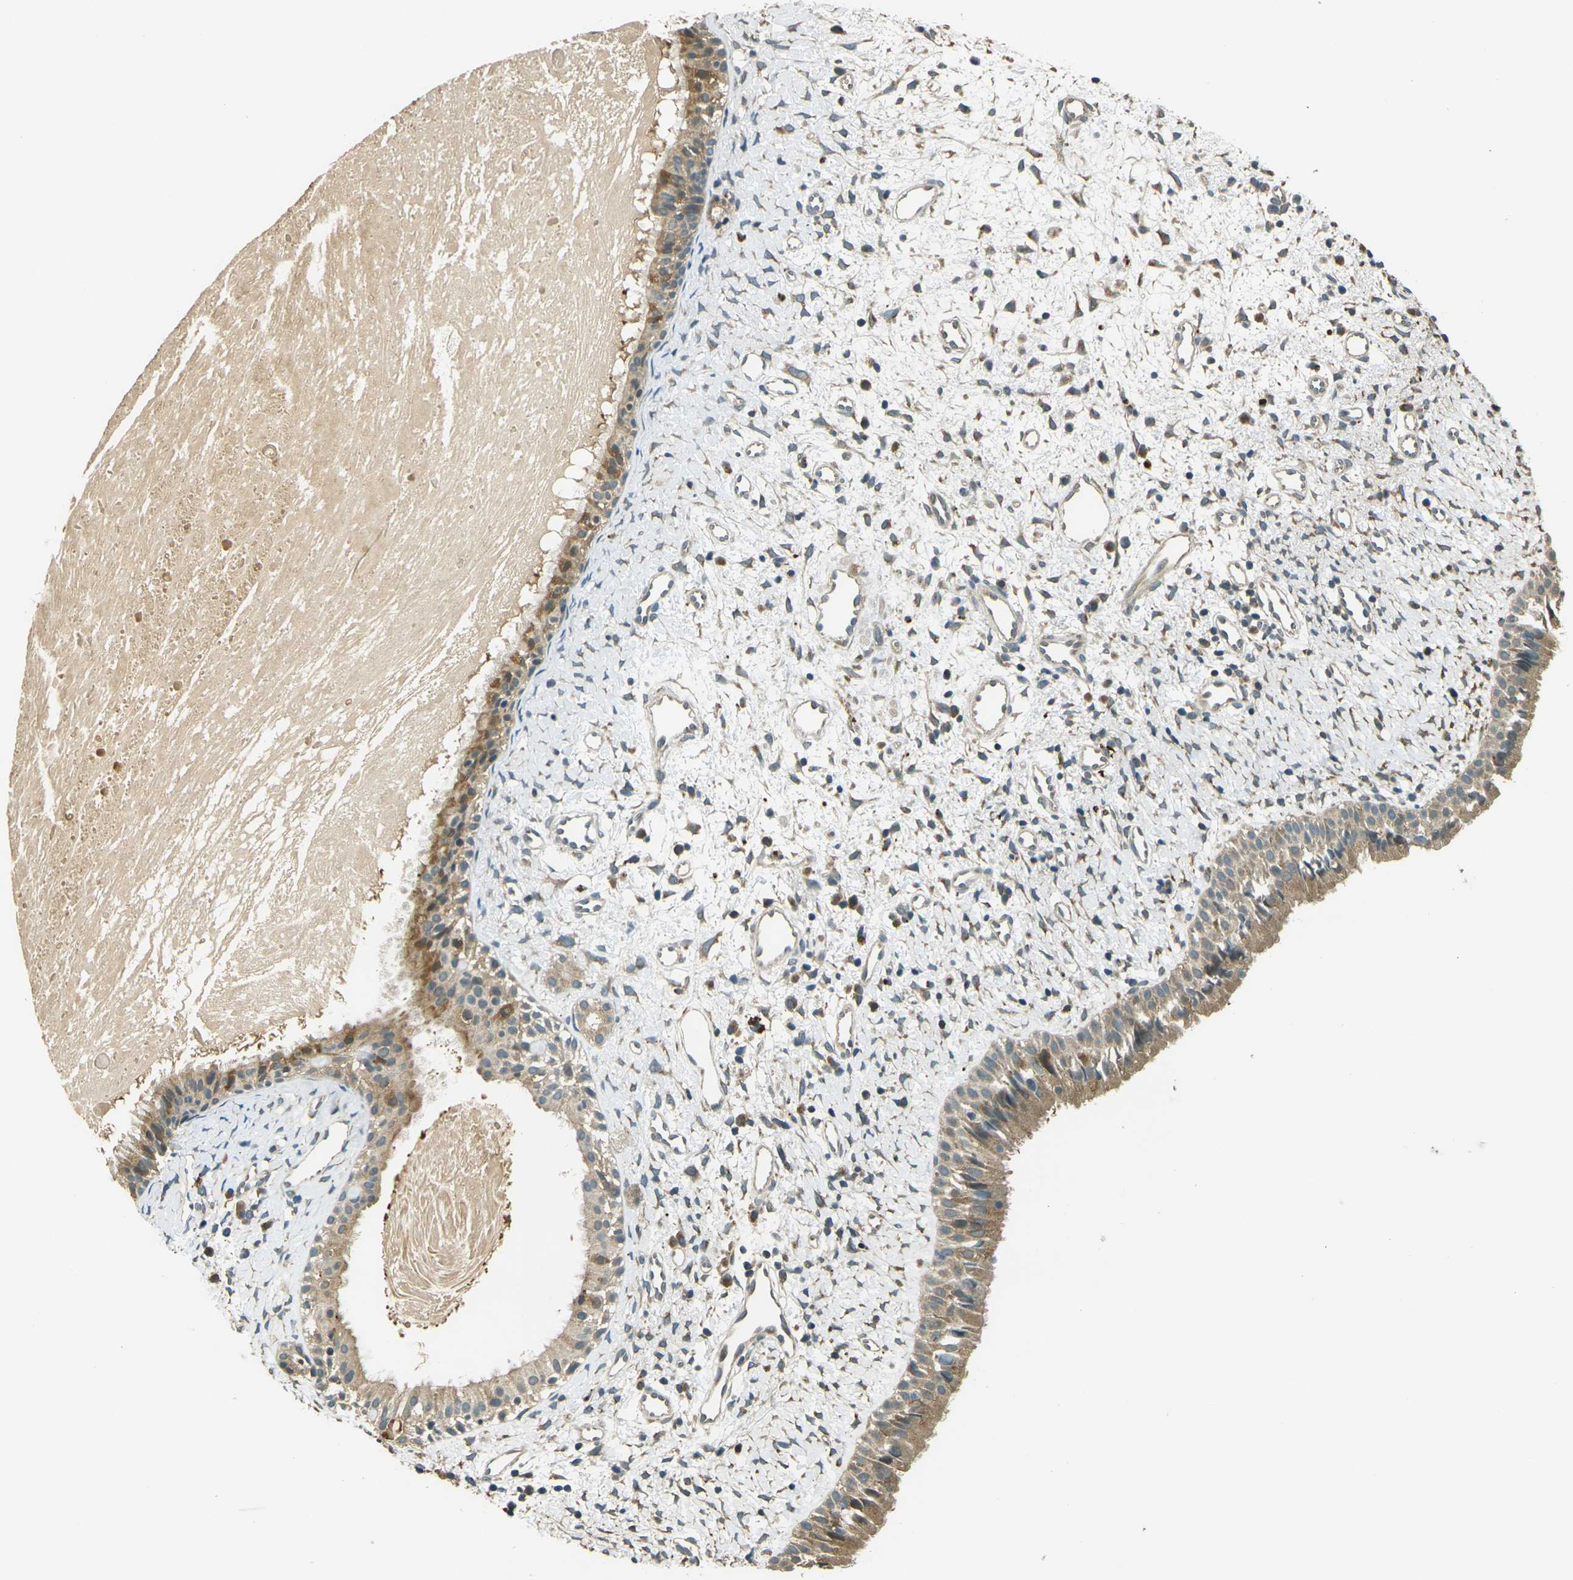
{"staining": {"intensity": "strong", "quantity": ">75%", "location": "cytoplasmic/membranous"}, "tissue": "nasopharynx", "cell_type": "Respiratory epithelial cells", "image_type": "normal", "snomed": [{"axis": "morphology", "description": "Normal tissue, NOS"}, {"axis": "topography", "description": "Nasopharynx"}], "caption": "Protein staining displays strong cytoplasmic/membranous staining in about >75% of respiratory epithelial cells in normal nasopharynx.", "gene": "TOR1A", "patient": {"sex": "male", "age": 22}}